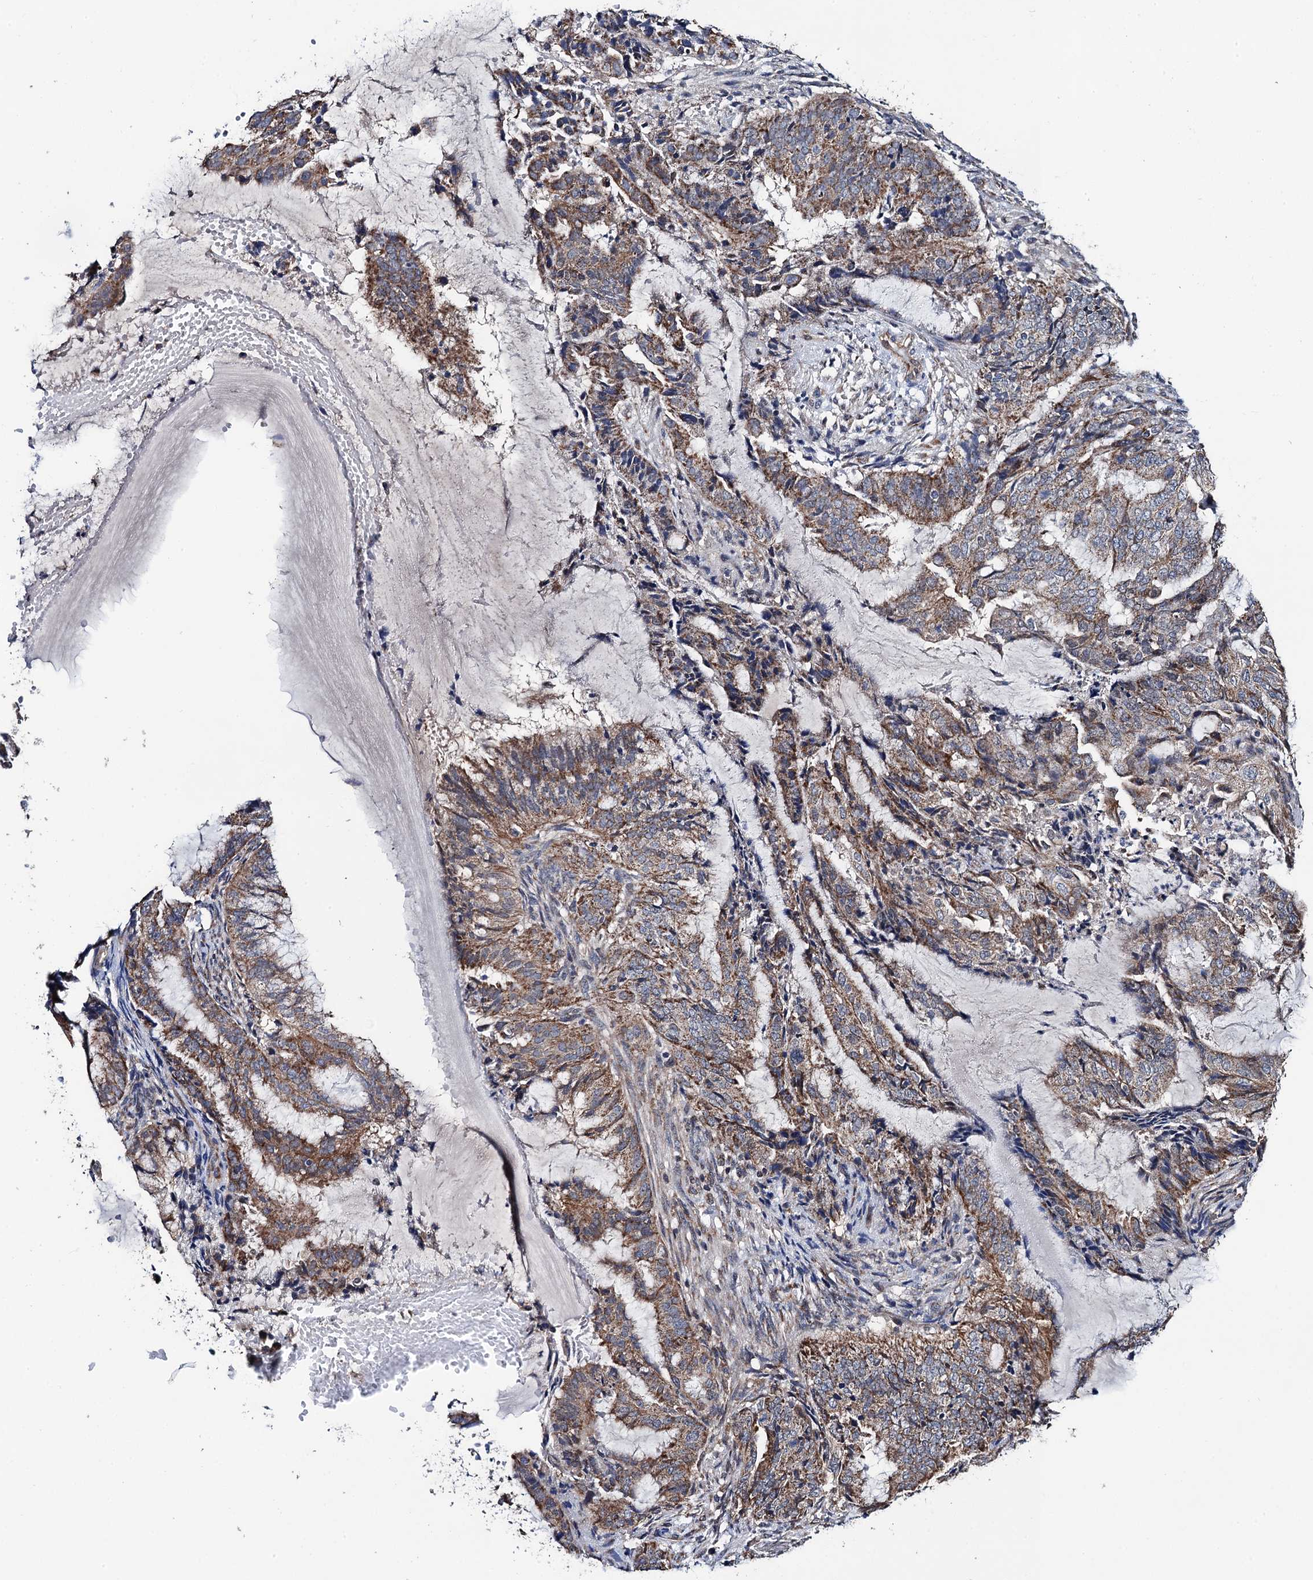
{"staining": {"intensity": "moderate", "quantity": "25%-75%", "location": "cytoplasmic/membranous"}, "tissue": "endometrial cancer", "cell_type": "Tumor cells", "image_type": "cancer", "snomed": [{"axis": "morphology", "description": "Adenocarcinoma, NOS"}, {"axis": "topography", "description": "Endometrium"}], "caption": "Protein expression analysis of human endometrial cancer reveals moderate cytoplasmic/membranous positivity in approximately 25%-75% of tumor cells. (brown staining indicates protein expression, while blue staining denotes nuclei).", "gene": "PTCD3", "patient": {"sex": "female", "age": 51}}